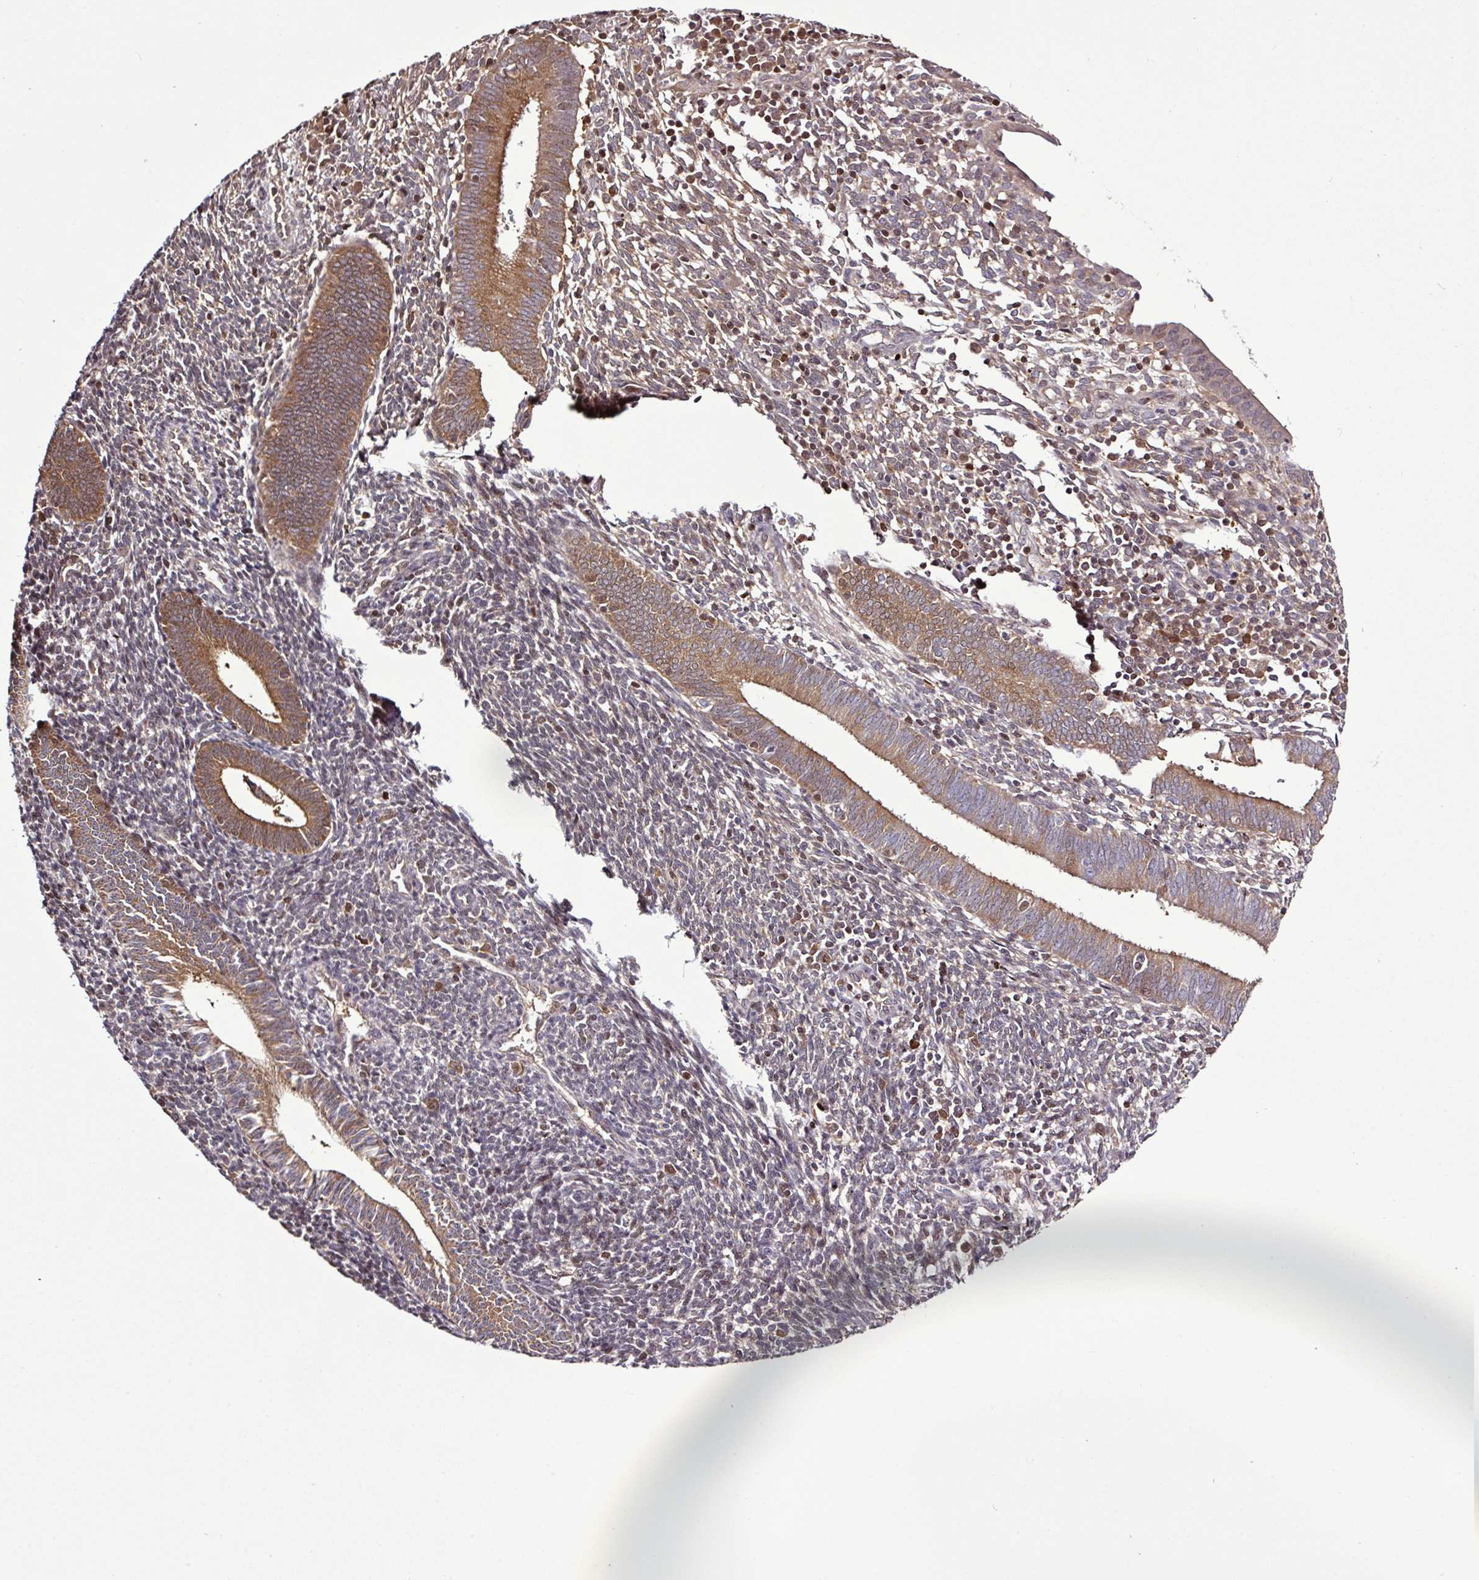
{"staining": {"intensity": "weak", "quantity": "25%-75%", "location": "cytoplasmic/membranous,nuclear"}, "tissue": "endometrium", "cell_type": "Cells in endometrial stroma", "image_type": "normal", "snomed": [{"axis": "morphology", "description": "Normal tissue, NOS"}, {"axis": "topography", "description": "Endometrium"}], "caption": "Protein staining of benign endometrium displays weak cytoplasmic/membranous,nuclear positivity in approximately 25%-75% of cells in endometrial stroma. The staining is performed using DAB brown chromogen to label protein expression. The nuclei are counter-stained blue using hematoxylin.", "gene": "ITPKC", "patient": {"sex": "female", "age": 41}}